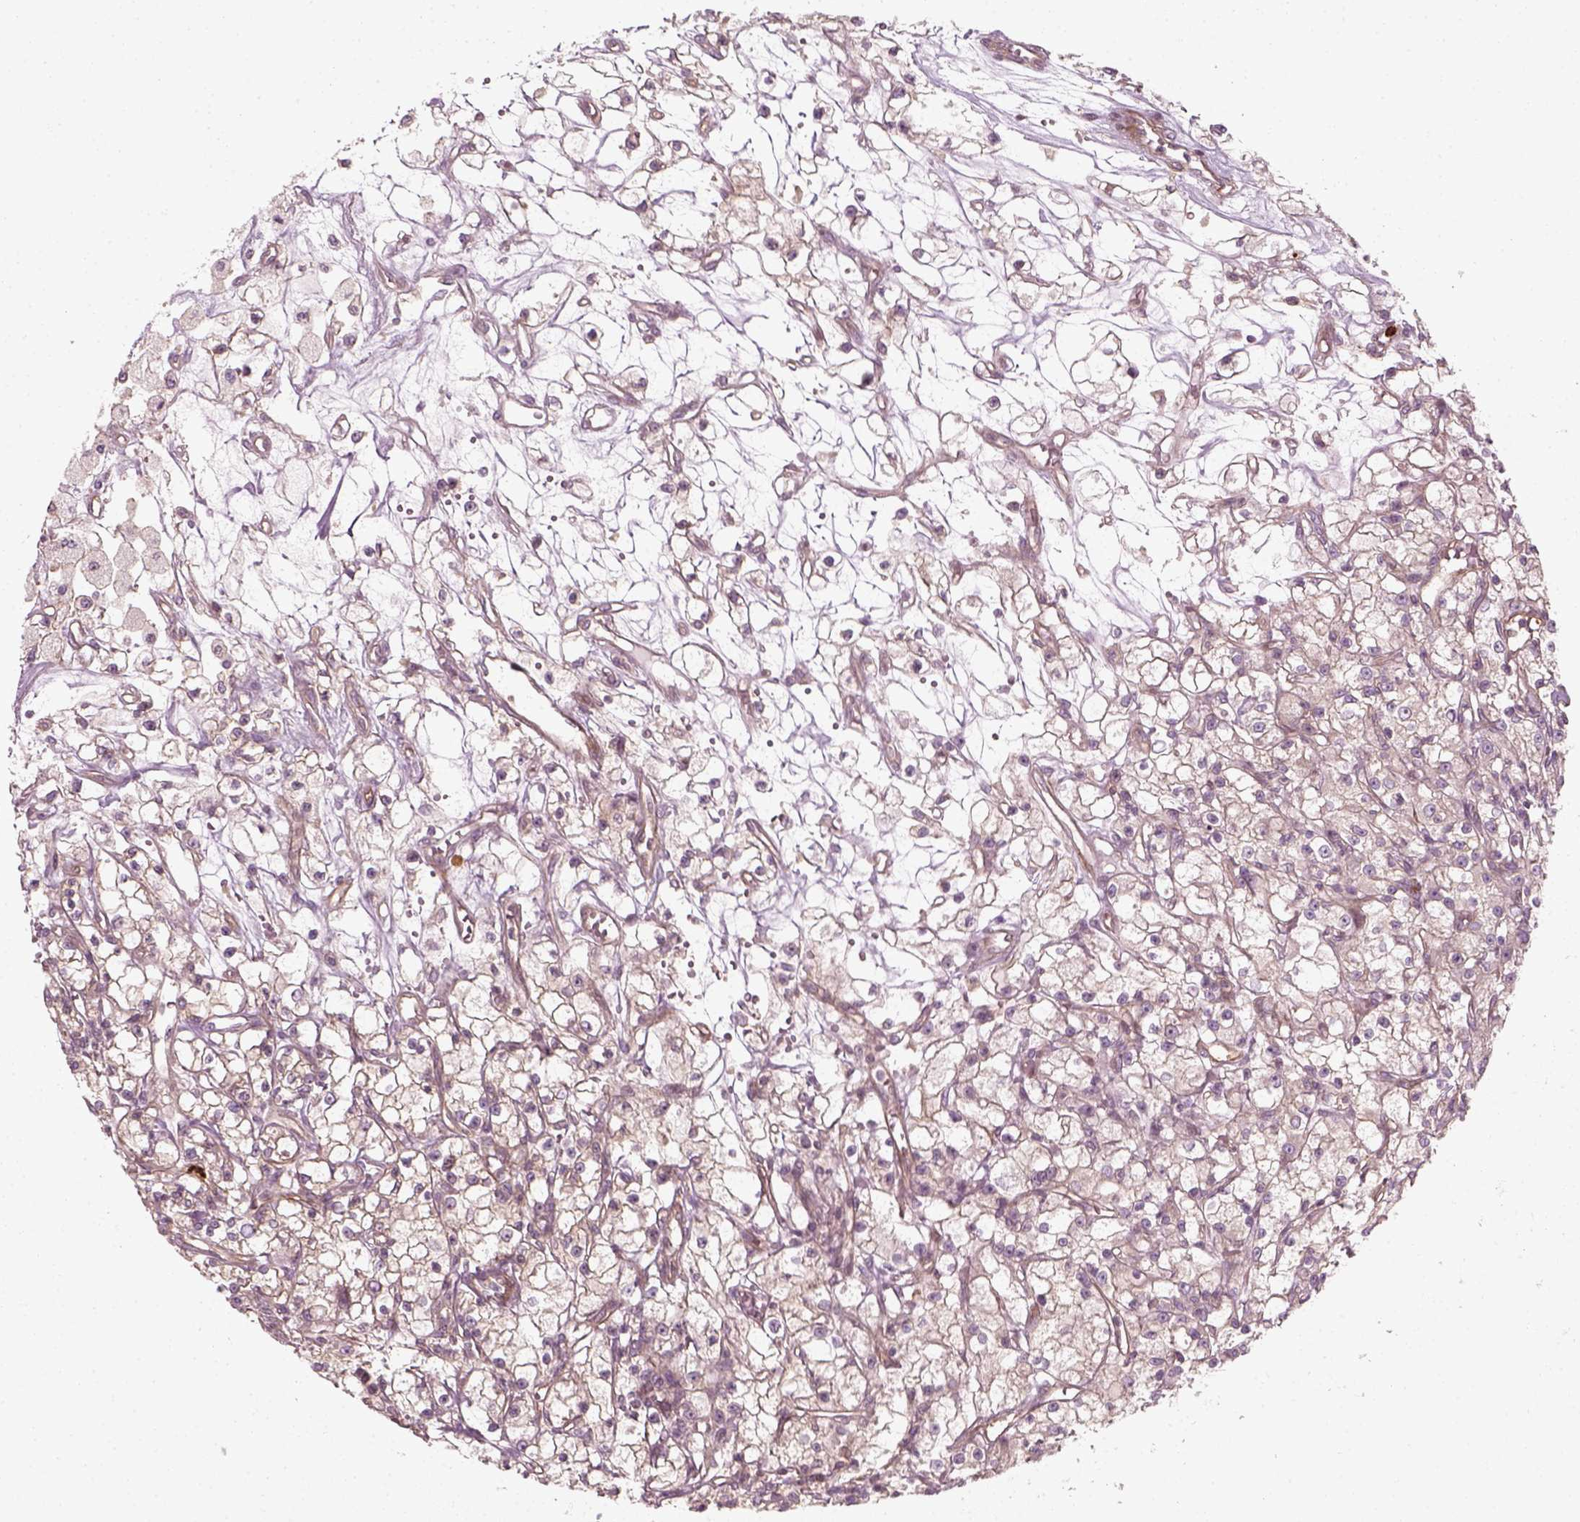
{"staining": {"intensity": "negative", "quantity": "none", "location": "none"}, "tissue": "renal cancer", "cell_type": "Tumor cells", "image_type": "cancer", "snomed": [{"axis": "morphology", "description": "Adenocarcinoma, NOS"}, {"axis": "topography", "description": "Kidney"}], "caption": "A high-resolution photomicrograph shows immunohistochemistry staining of adenocarcinoma (renal), which displays no significant expression in tumor cells.", "gene": "NPTN", "patient": {"sex": "female", "age": 59}}